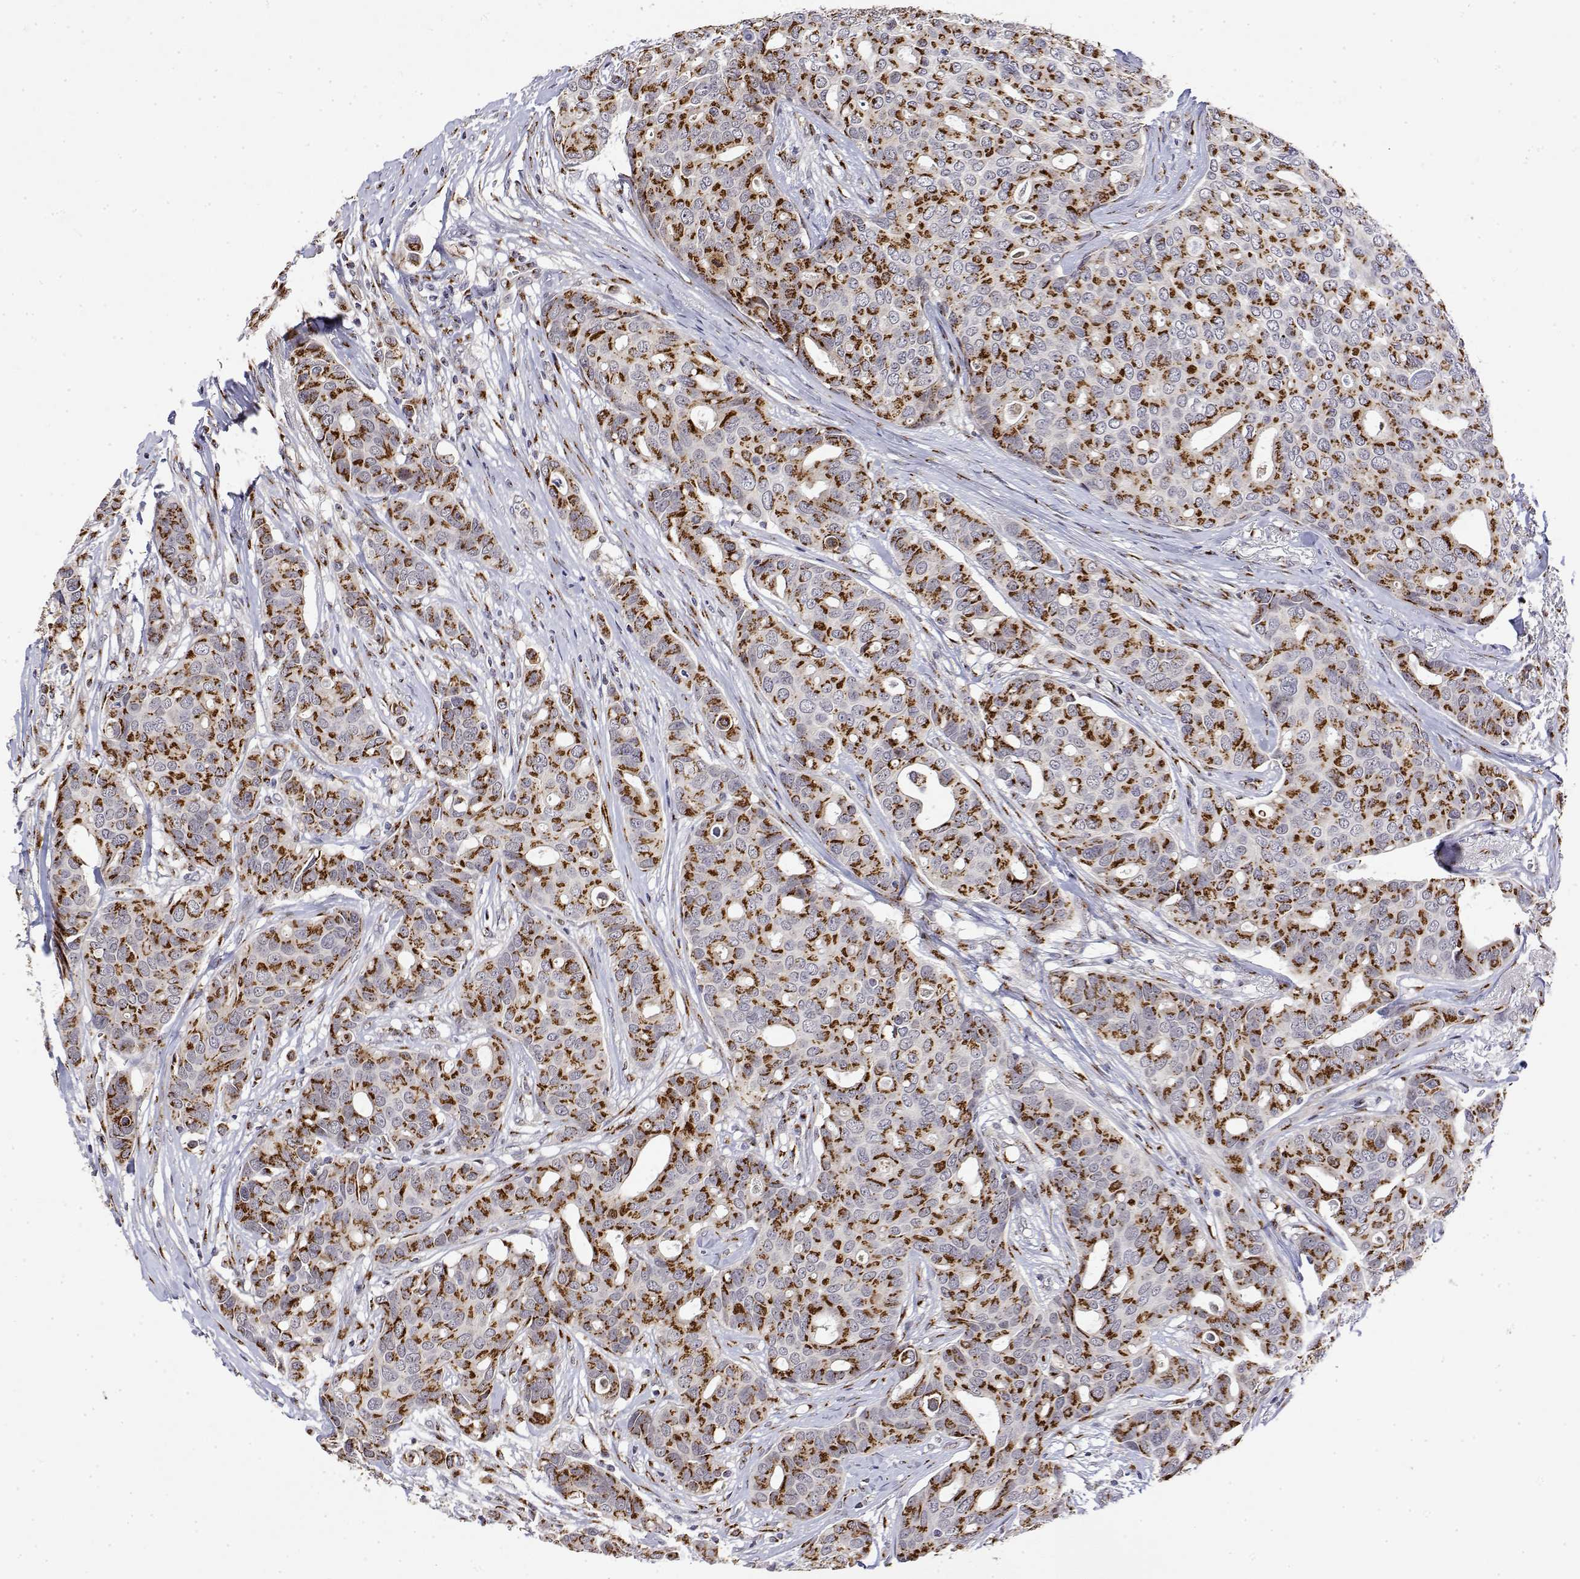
{"staining": {"intensity": "strong", "quantity": ">75%", "location": "cytoplasmic/membranous"}, "tissue": "breast cancer", "cell_type": "Tumor cells", "image_type": "cancer", "snomed": [{"axis": "morphology", "description": "Duct carcinoma"}, {"axis": "topography", "description": "Breast"}], "caption": "A histopathology image of intraductal carcinoma (breast) stained for a protein shows strong cytoplasmic/membranous brown staining in tumor cells.", "gene": "YIPF3", "patient": {"sex": "female", "age": 54}}